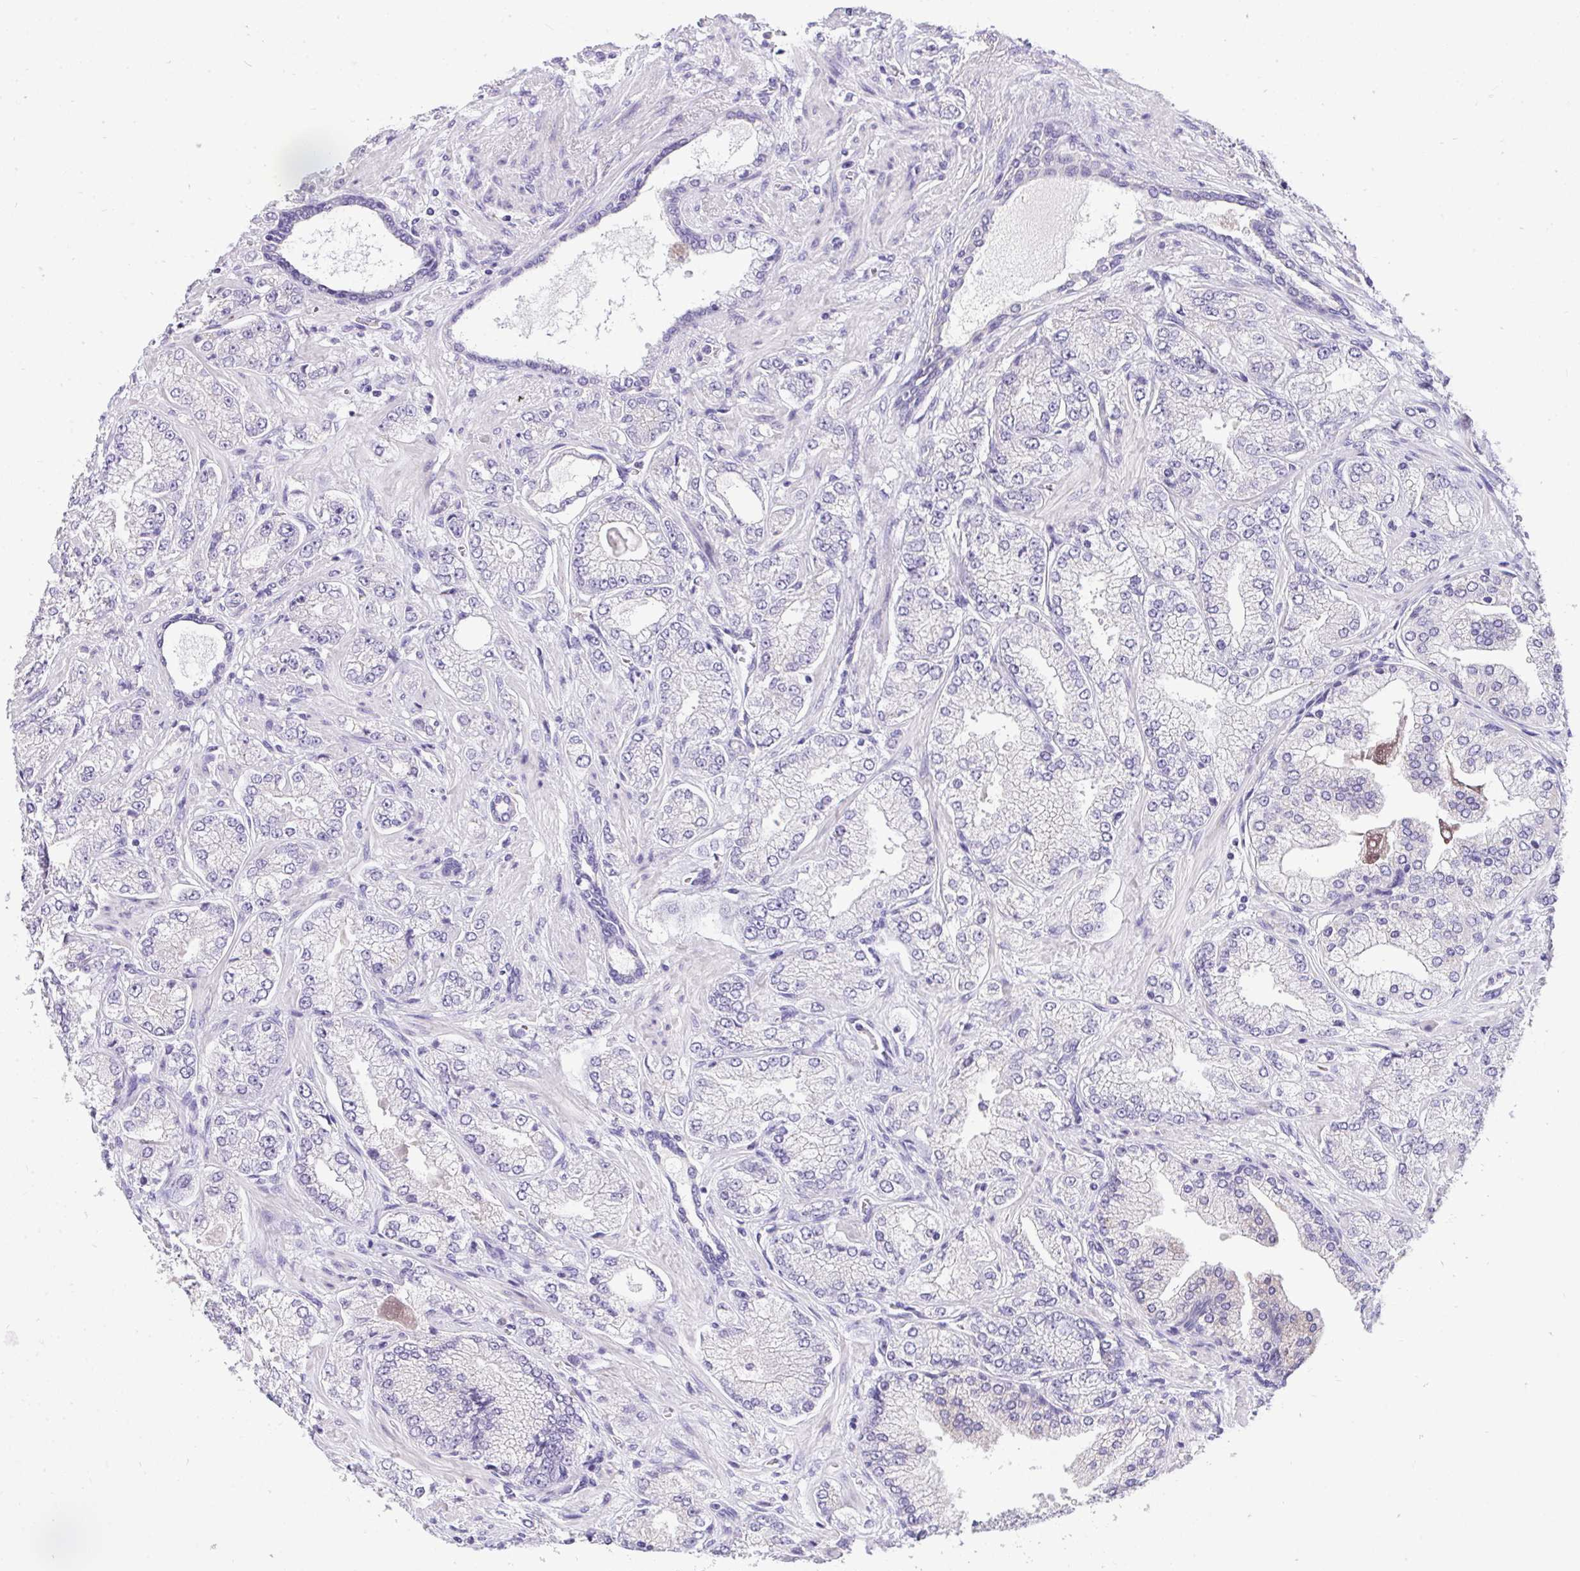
{"staining": {"intensity": "negative", "quantity": "none", "location": "none"}, "tissue": "prostate cancer", "cell_type": "Tumor cells", "image_type": "cancer", "snomed": [{"axis": "morphology", "description": "Normal tissue, NOS"}, {"axis": "morphology", "description": "Adenocarcinoma, High grade"}, {"axis": "topography", "description": "Prostate"}, {"axis": "topography", "description": "Peripheral nerve tissue"}], "caption": "Tumor cells show no significant expression in adenocarcinoma (high-grade) (prostate).", "gene": "VGLL3", "patient": {"sex": "male", "age": 68}}